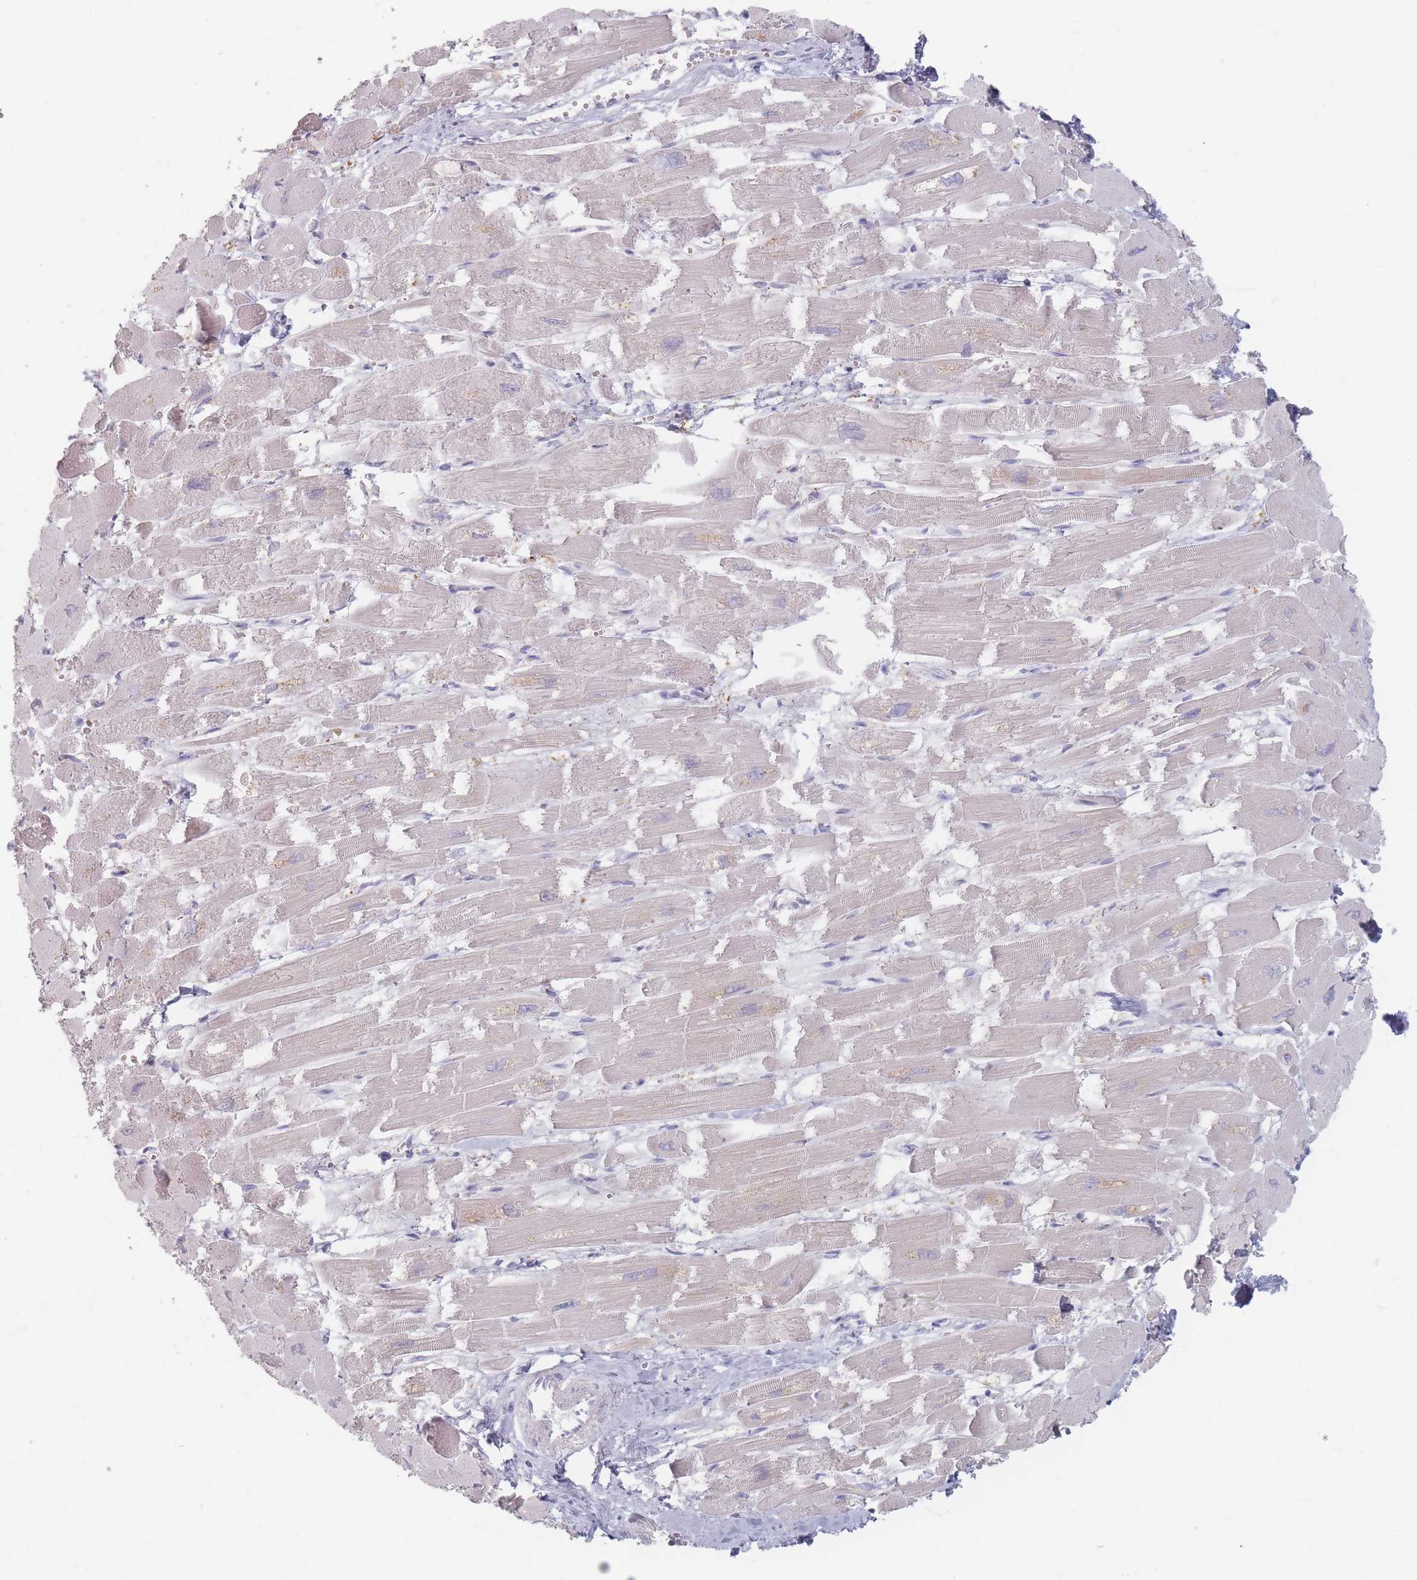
{"staining": {"intensity": "negative", "quantity": "none", "location": "none"}, "tissue": "heart muscle", "cell_type": "Cardiomyocytes", "image_type": "normal", "snomed": [{"axis": "morphology", "description": "Normal tissue, NOS"}, {"axis": "topography", "description": "Heart"}], "caption": "This histopathology image is of unremarkable heart muscle stained with immunohistochemistry to label a protein in brown with the nuclei are counter-stained blue. There is no positivity in cardiomyocytes.", "gene": "HELZ2", "patient": {"sex": "male", "age": 54}}